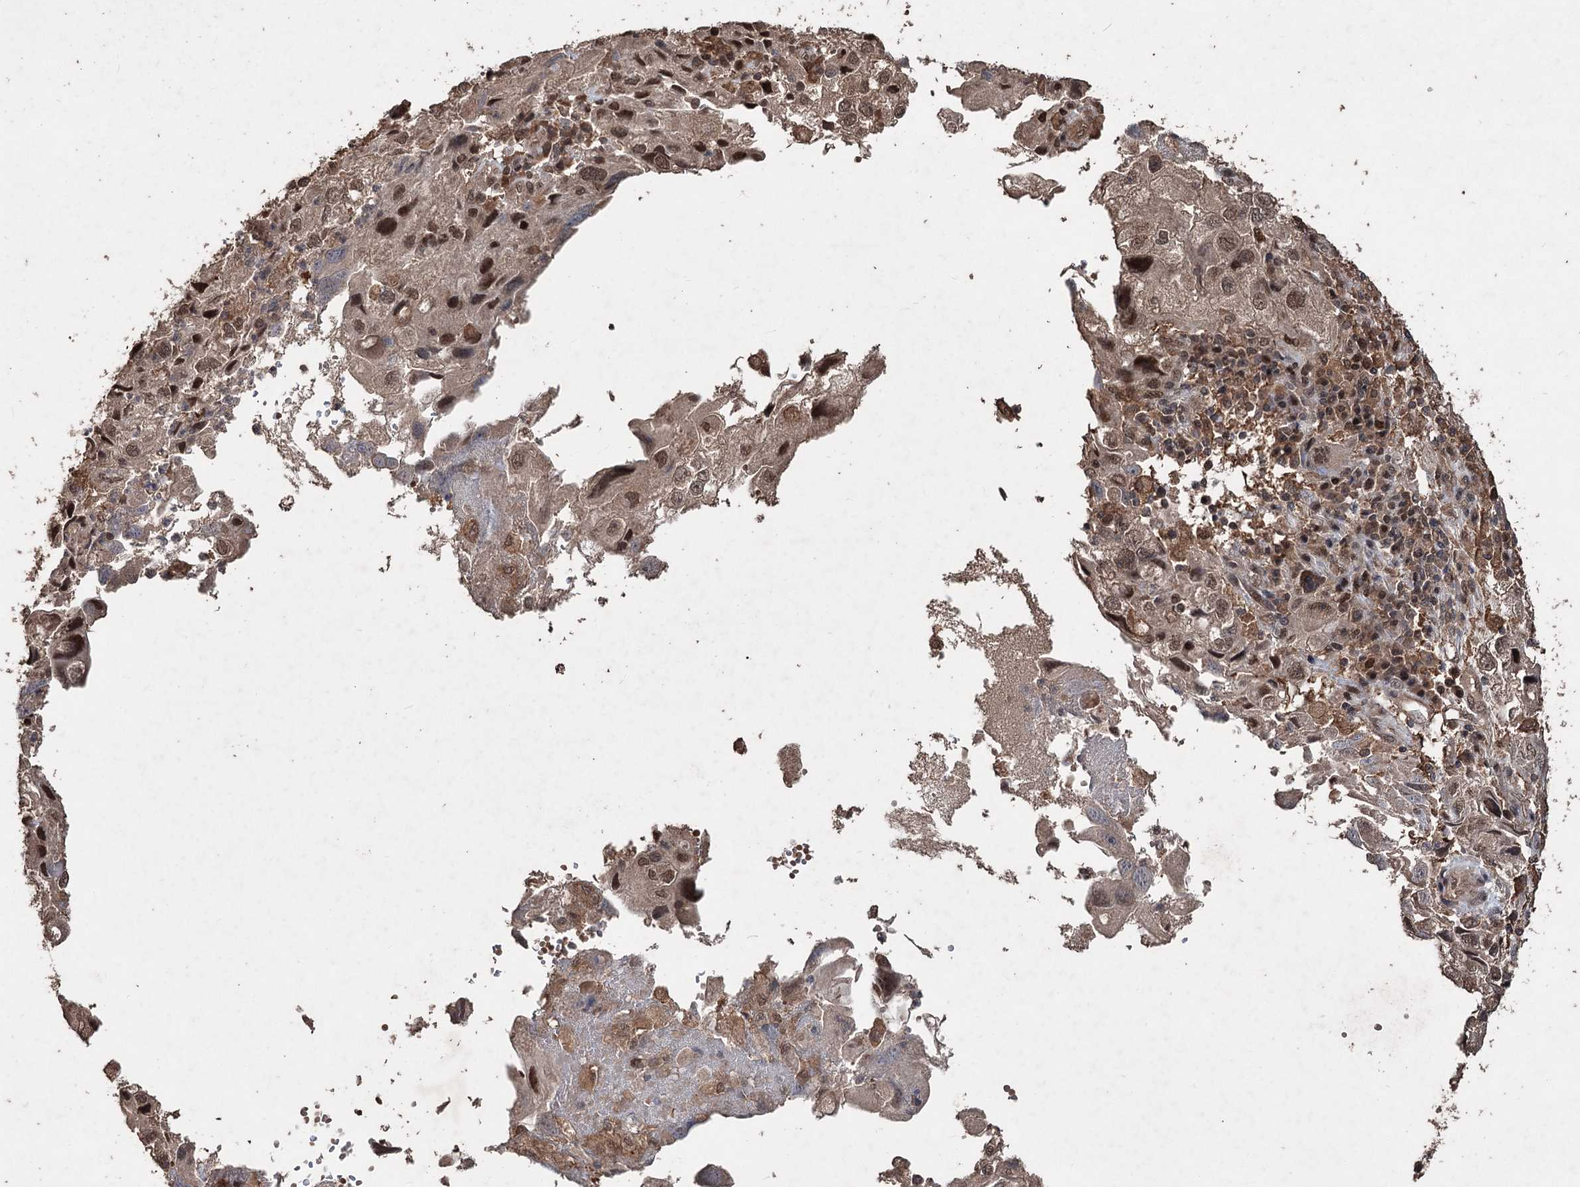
{"staining": {"intensity": "moderate", "quantity": ">75%", "location": "nuclear"}, "tissue": "endometrial cancer", "cell_type": "Tumor cells", "image_type": "cancer", "snomed": [{"axis": "morphology", "description": "Adenocarcinoma, NOS"}, {"axis": "topography", "description": "Endometrium"}], "caption": "This is a histology image of immunohistochemistry (IHC) staining of adenocarcinoma (endometrial), which shows moderate staining in the nuclear of tumor cells.", "gene": "FBXO7", "patient": {"sex": "female", "age": 49}}